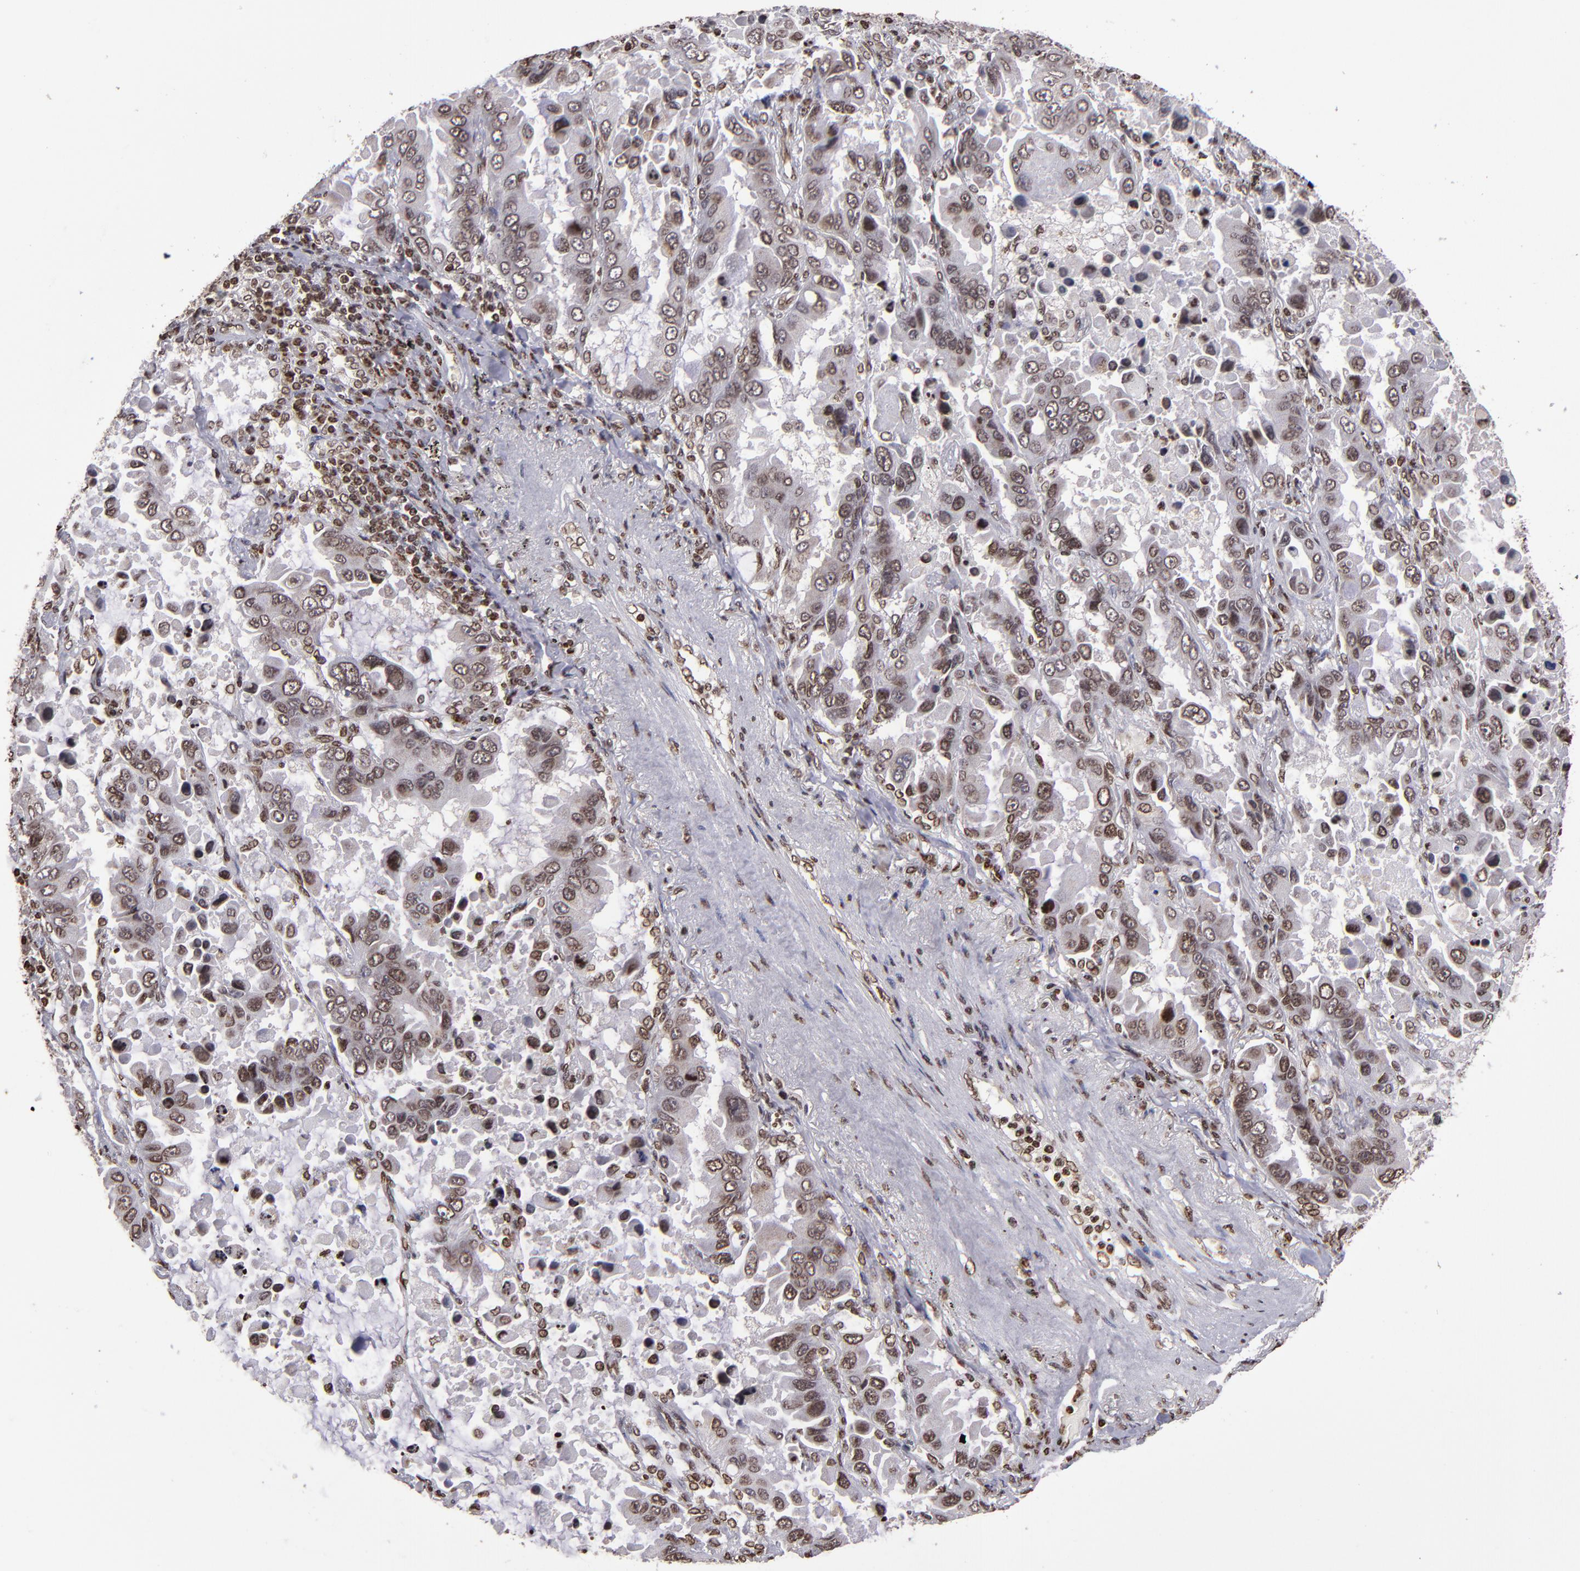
{"staining": {"intensity": "moderate", "quantity": ">75%", "location": "cytoplasmic/membranous,nuclear"}, "tissue": "lung cancer", "cell_type": "Tumor cells", "image_type": "cancer", "snomed": [{"axis": "morphology", "description": "Adenocarcinoma, NOS"}, {"axis": "topography", "description": "Lung"}], "caption": "An immunohistochemistry (IHC) histopathology image of tumor tissue is shown. Protein staining in brown labels moderate cytoplasmic/membranous and nuclear positivity in adenocarcinoma (lung) within tumor cells.", "gene": "CSDC2", "patient": {"sex": "male", "age": 64}}